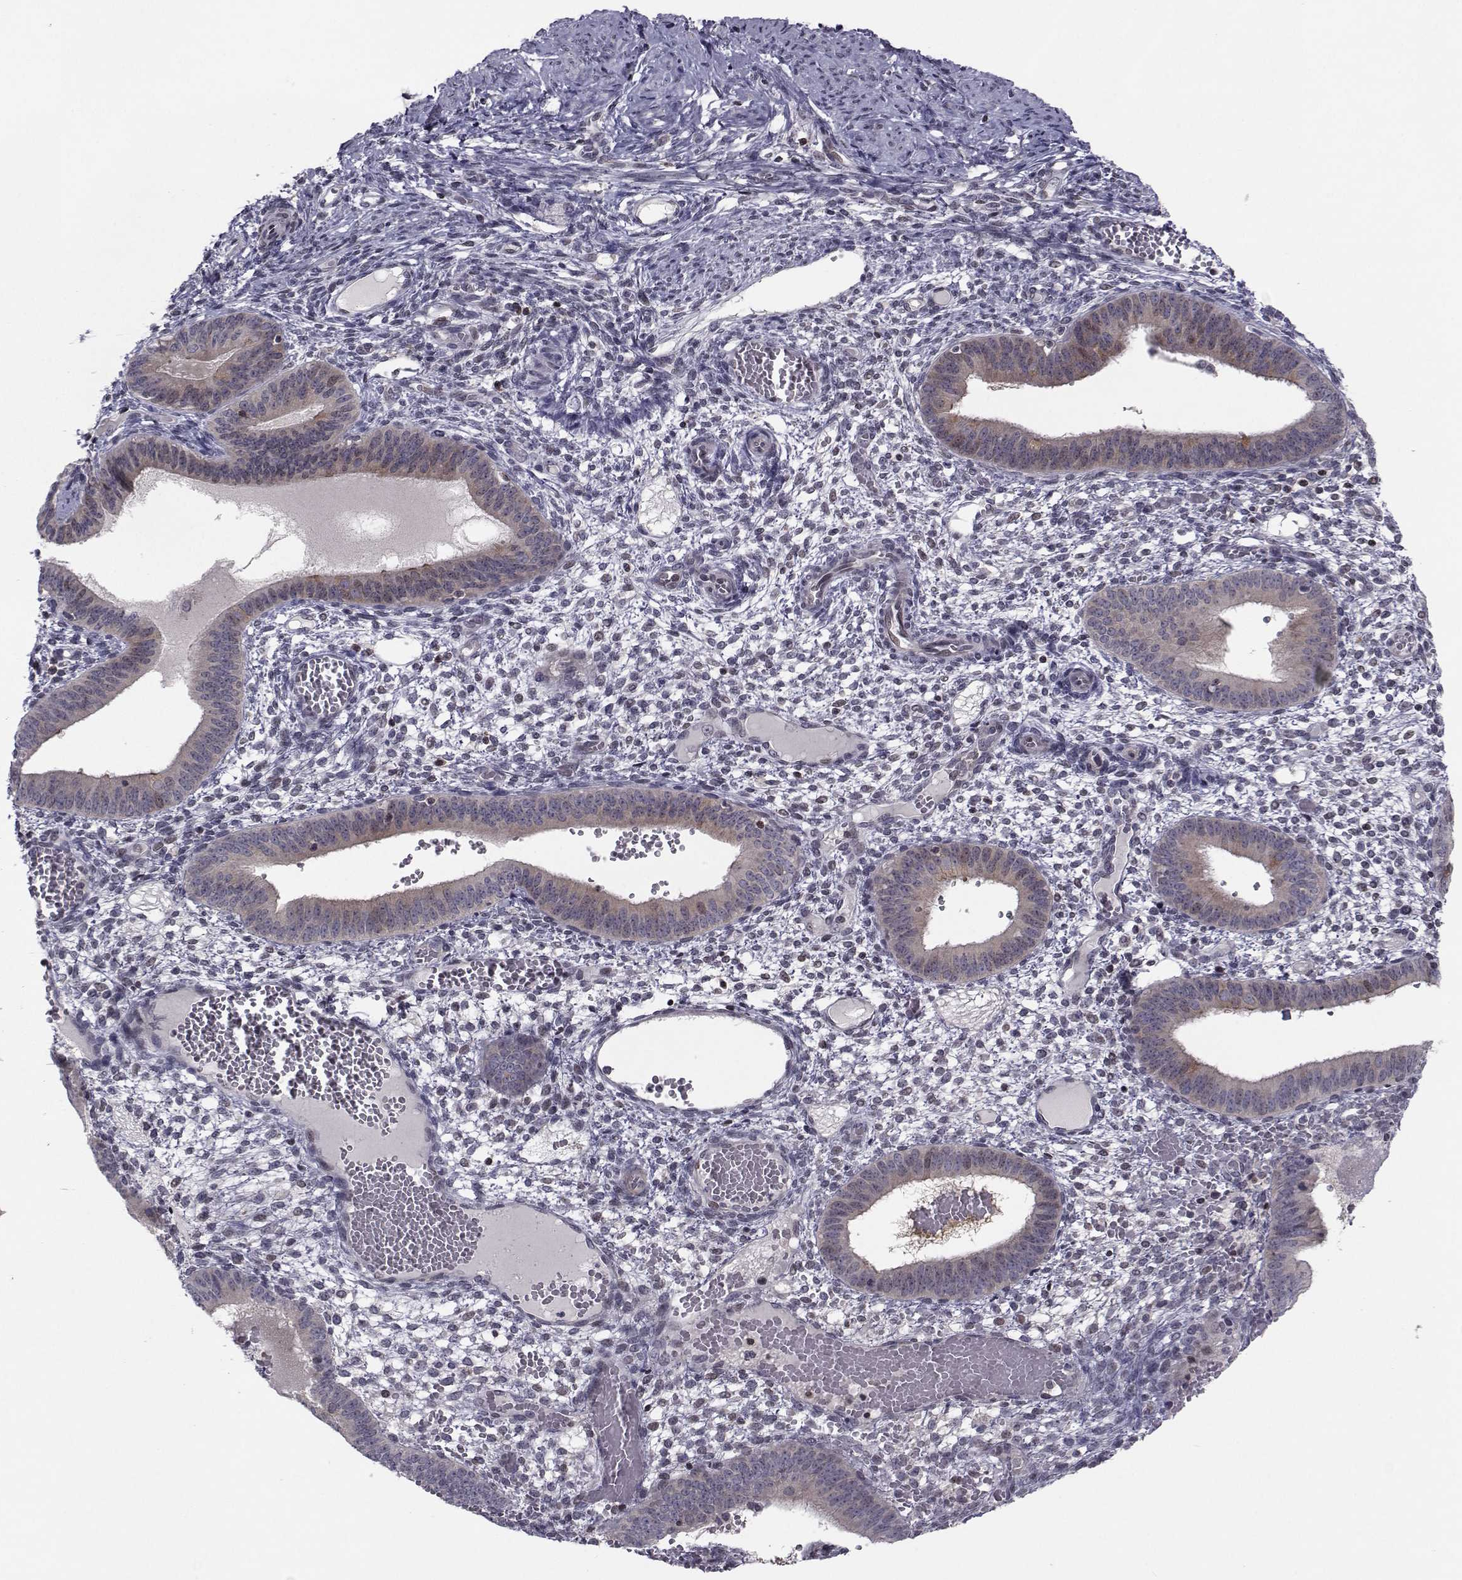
{"staining": {"intensity": "negative", "quantity": "none", "location": "none"}, "tissue": "endometrium", "cell_type": "Cells in endometrial stroma", "image_type": "normal", "snomed": [{"axis": "morphology", "description": "Normal tissue, NOS"}, {"axis": "topography", "description": "Endometrium"}], "caption": "The immunohistochemistry (IHC) image has no significant staining in cells in endometrial stroma of endometrium. Brightfield microscopy of IHC stained with DAB (3,3'-diaminobenzidine) (brown) and hematoxylin (blue), captured at high magnification.", "gene": "PCP4L1", "patient": {"sex": "female", "age": 42}}